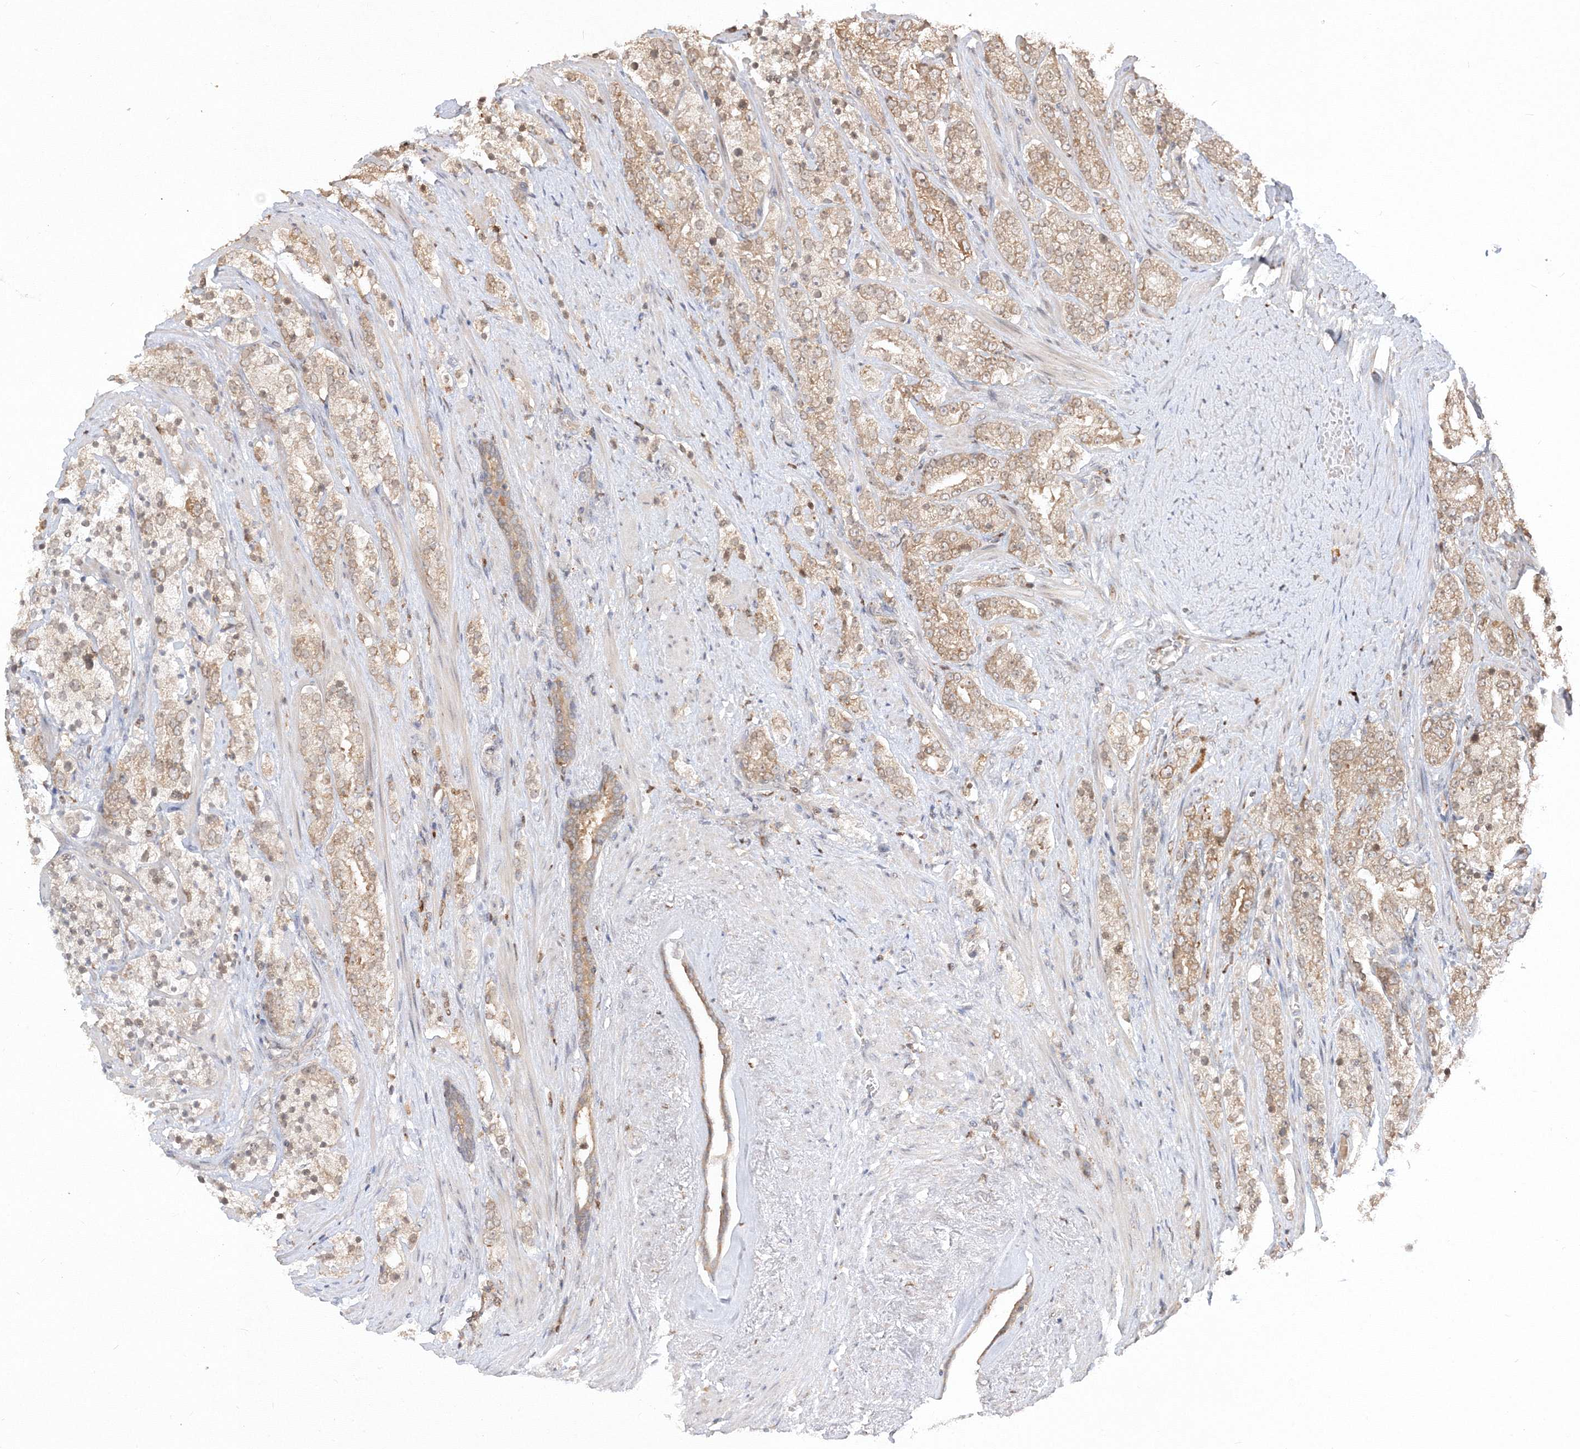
{"staining": {"intensity": "weak", "quantity": ">75%", "location": "cytoplasmic/membranous"}, "tissue": "prostate cancer", "cell_type": "Tumor cells", "image_type": "cancer", "snomed": [{"axis": "morphology", "description": "Adenocarcinoma, High grade"}, {"axis": "topography", "description": "Prostate"}], "caption": "Adenocarcinoma (high-grade) (prostate) stained with a brown dye shows weak cytoplasmic/membranous positive positivity in approximately >75% of tumor cells.", "gene": "TMEM50B", "patient": {"sex": "male", "age": 71}}